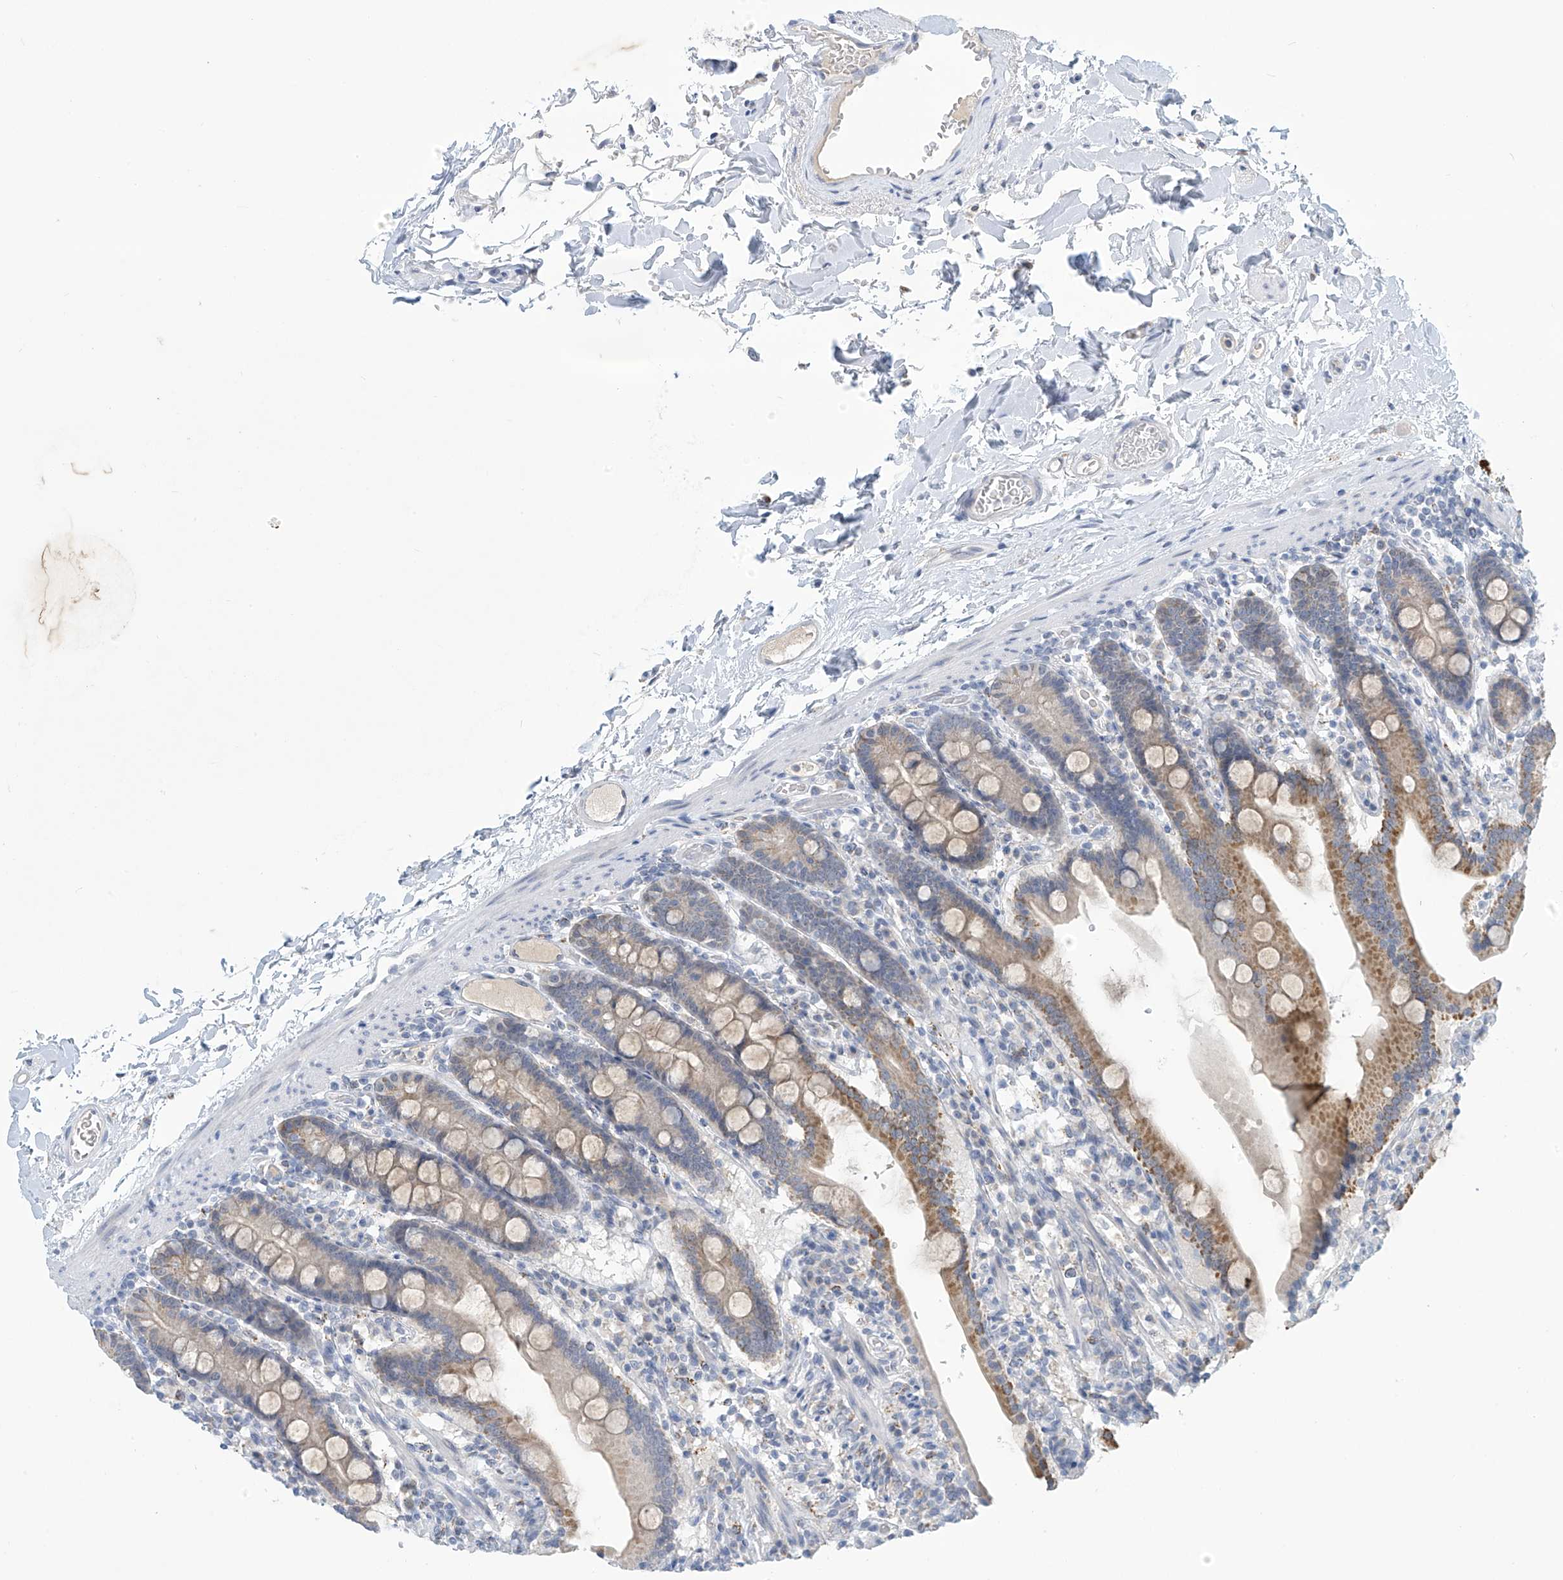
{"staining": {"intensity": "moderate", "quantity": "25%-75%", "location": "cytoplasmic/membranous"}, "tissue": "duodenum", "cell_type": "Glandular cells", "image_type": "normal", "snomed": [{"axis": "morphology", "description": "Normal tissue, NOS"}, {"axis": "topography", "description": "Duodenum"}], "caption": "Brown immunohistochemical staining in normal human duodenum reveals moderate cytoplasmic/membranous expression in about 25%-75% of glandular cells.", "gene": "IBA57", "patient": {"sex": "male", "age": 55}}